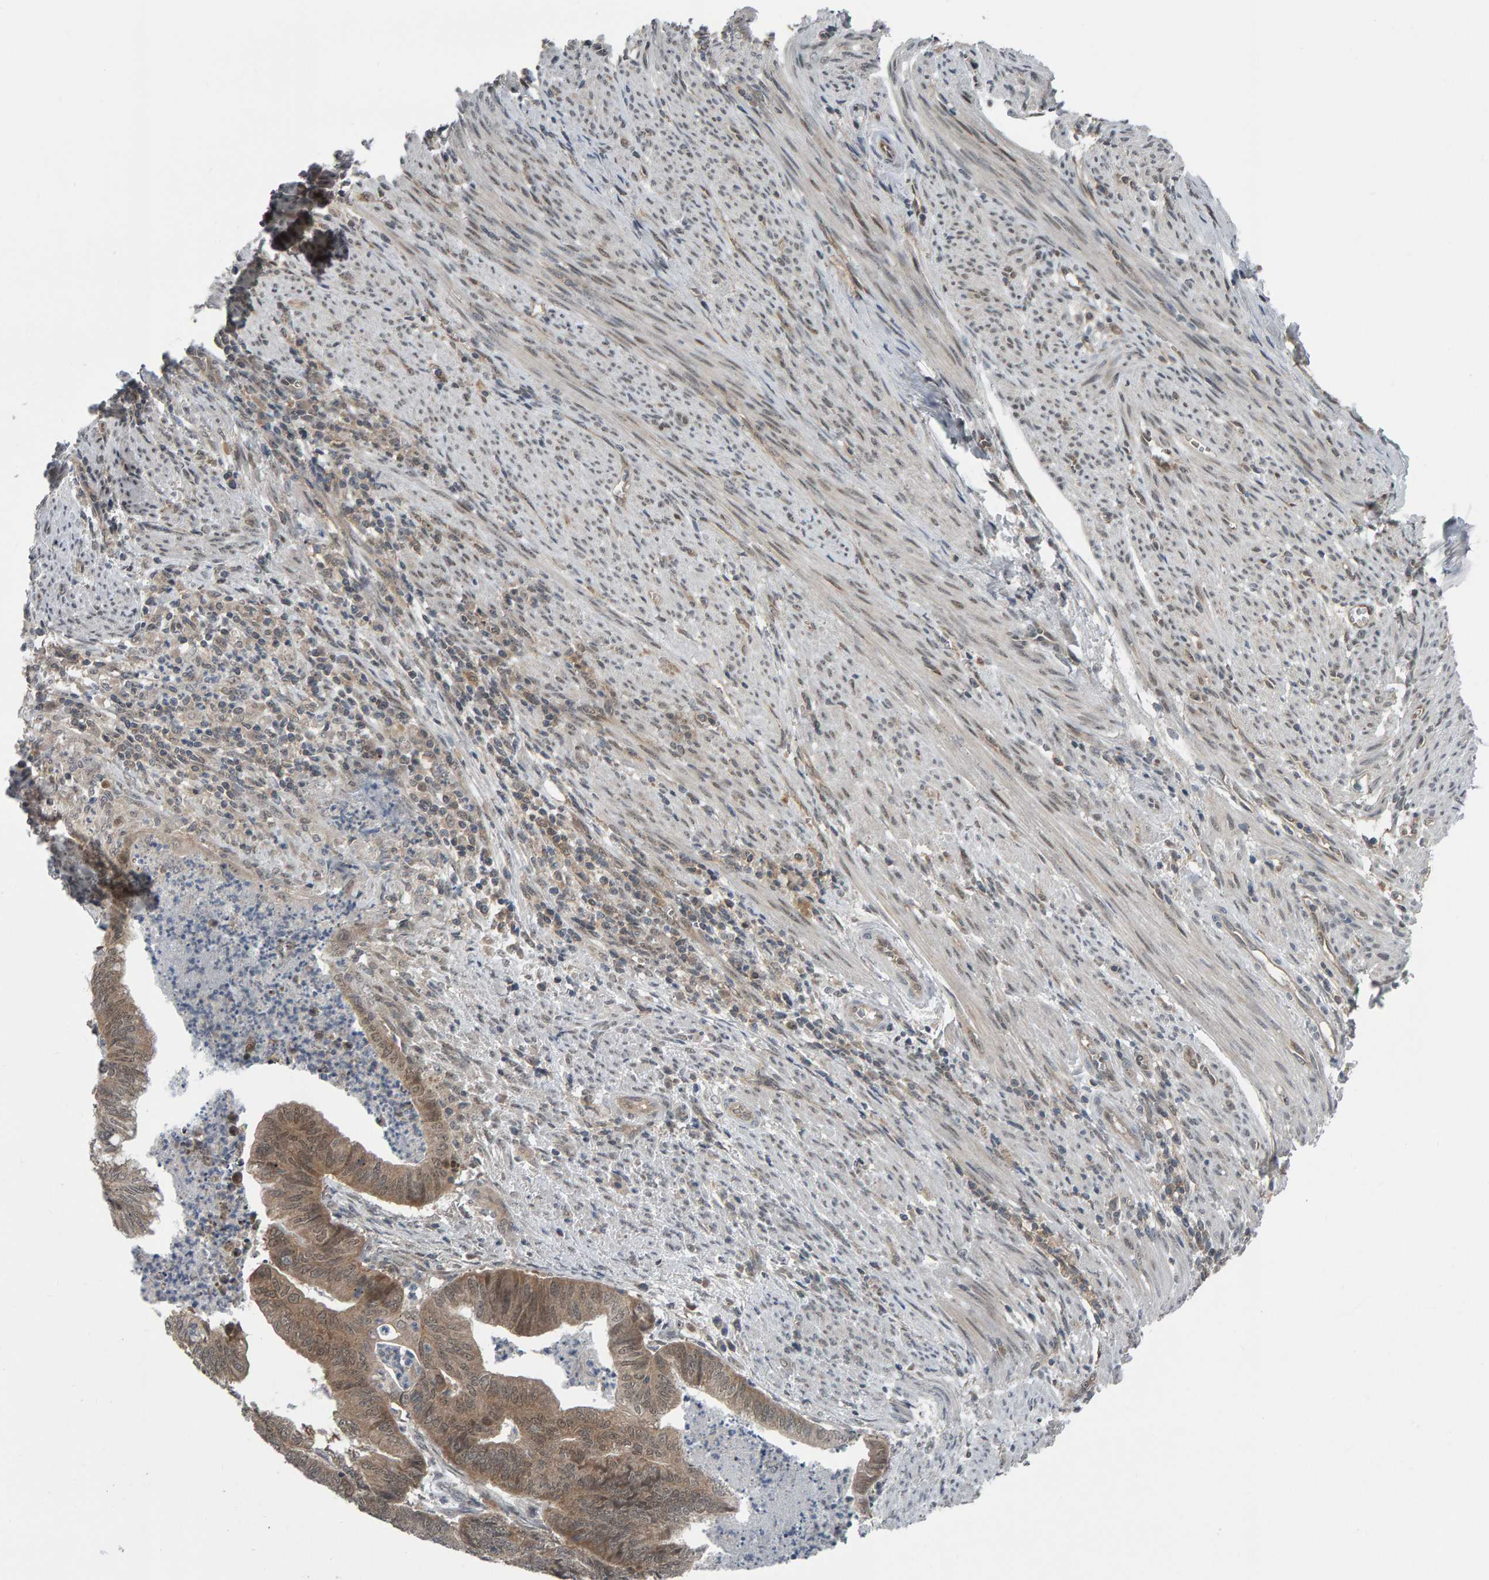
{"staining": {"intensity": "weak", "quantity": ">75%", "location": "cytoplasmic/membranous,nuclear"}, "tissue": "endometrial cancer", "cell_type": "Tumor cells", "image_type": "cancer", "snomed": [{"axis": "morphology", "description": "Polyp, NOS"}, {"axis": "morphology", "description": "Adenocarcinoma, NOS"}, {"axis": "morphology", "description": "Adenoma, NOS"}, {"axis": "topography", "description": "Endometrium"}], "caption": "Weak cytoplasmic/membranous and nuclear positivity for a protein is present in about >75% of tumor cells of endometrial cancer using IHC.", "gene": "COASY", "patient": {"sex": "female", "age": 79}}